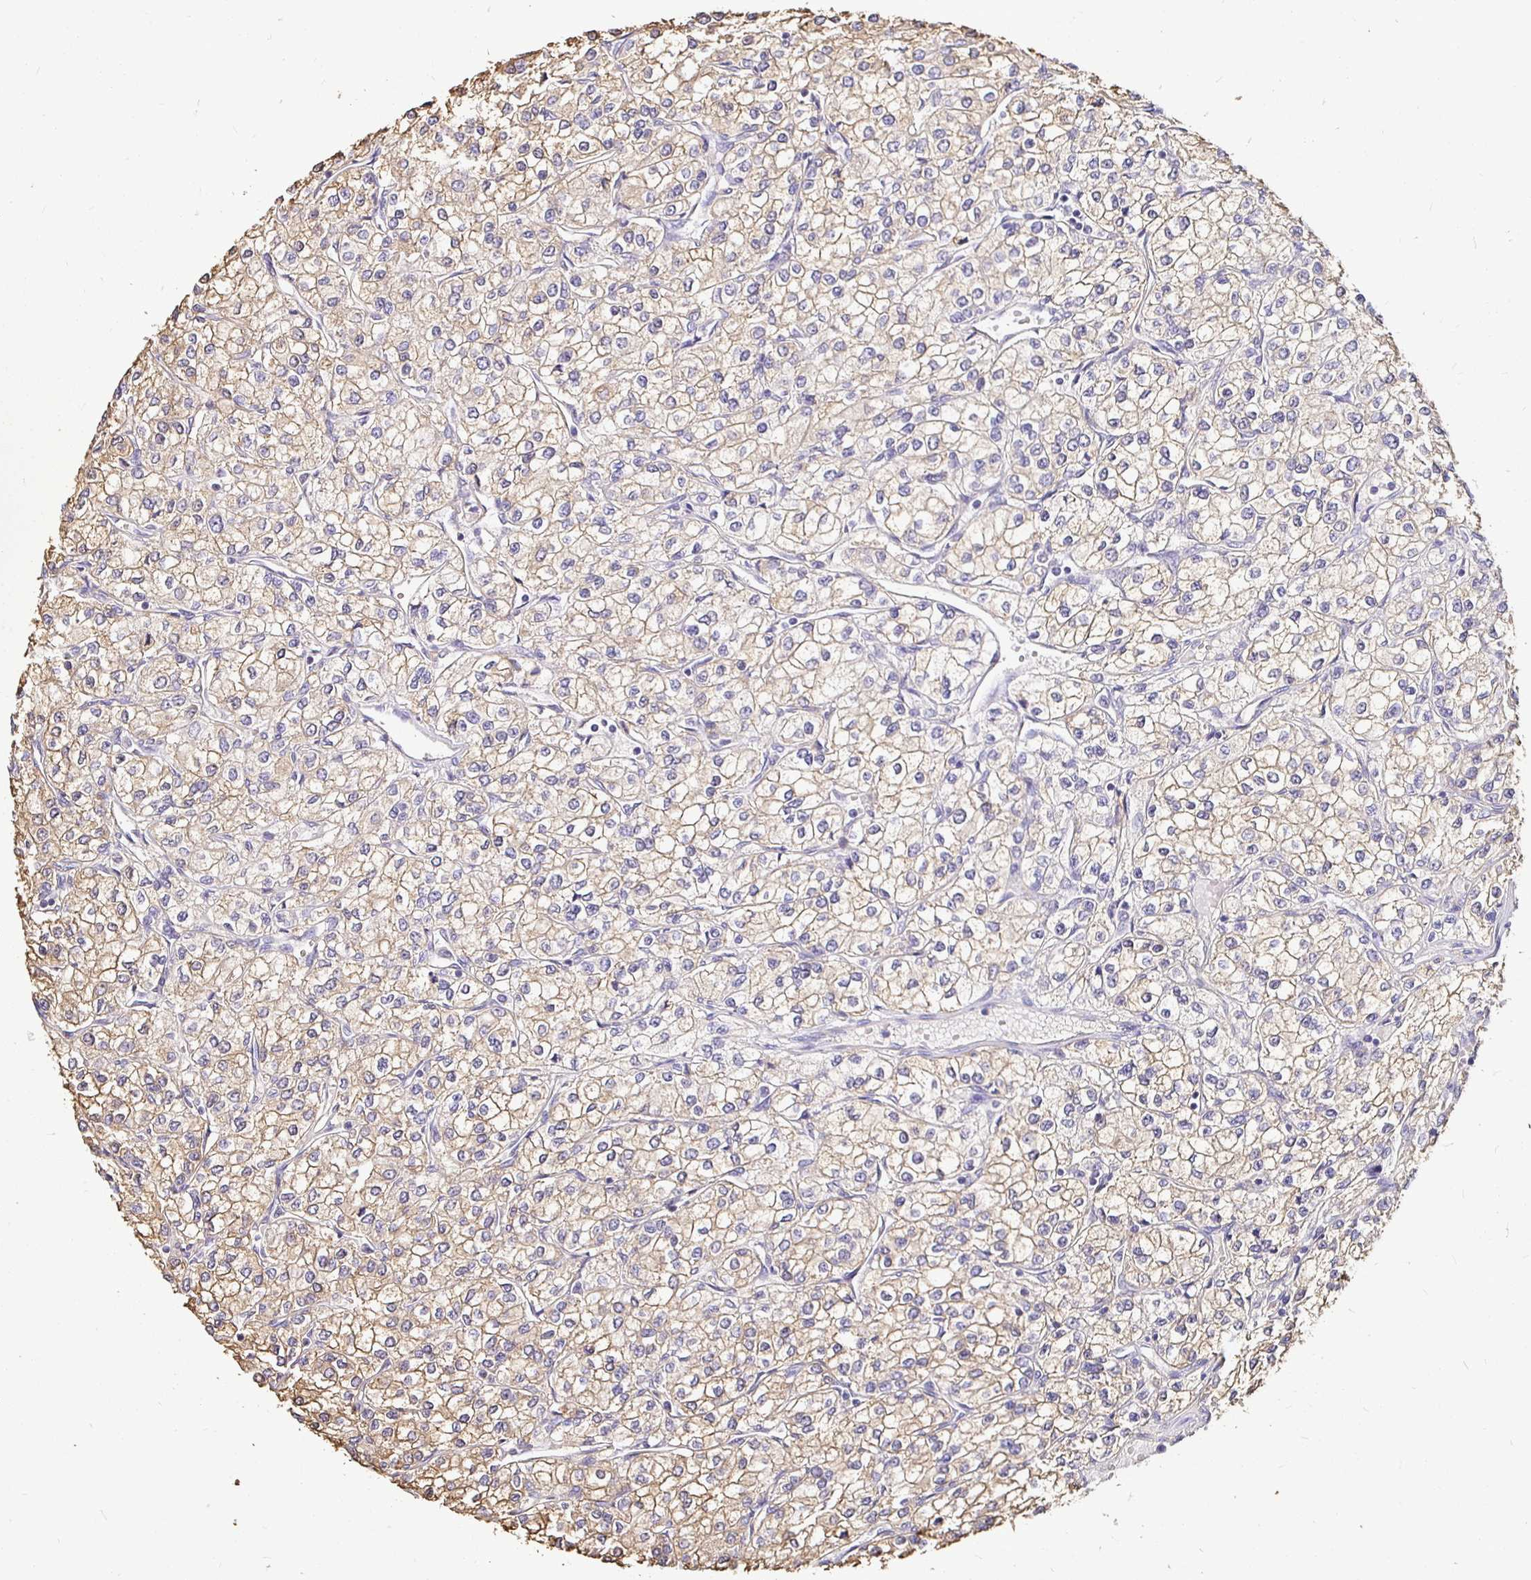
{"staining": {"intensity": "weak", "quantity": "25%-75%", "location": "cytoplasmic/membranous"}, "tissue": "renal cancer", "cell_type": "Tumor cells", "image_type": "cancer", "snomed": [{"axis": "morphology", "description": "Adenocarcinoma, NOS"}, {"axis": "topography", "description": "Kidney"}], "caption": "An IHC image of neoplastic tissue is shown. Protein staining in brown highlights weak cytoplasmic/membranous positivity in renal cancer within tumor cells. The staining is performed using DAB (3,3'-diaminobenzidine) brown chromogen to label protein expression. The nuclei are counter-stained blue using hematoxylin.", "gene": "MAPK8IP3", "patient": {"sex": "male", "age": 80}}